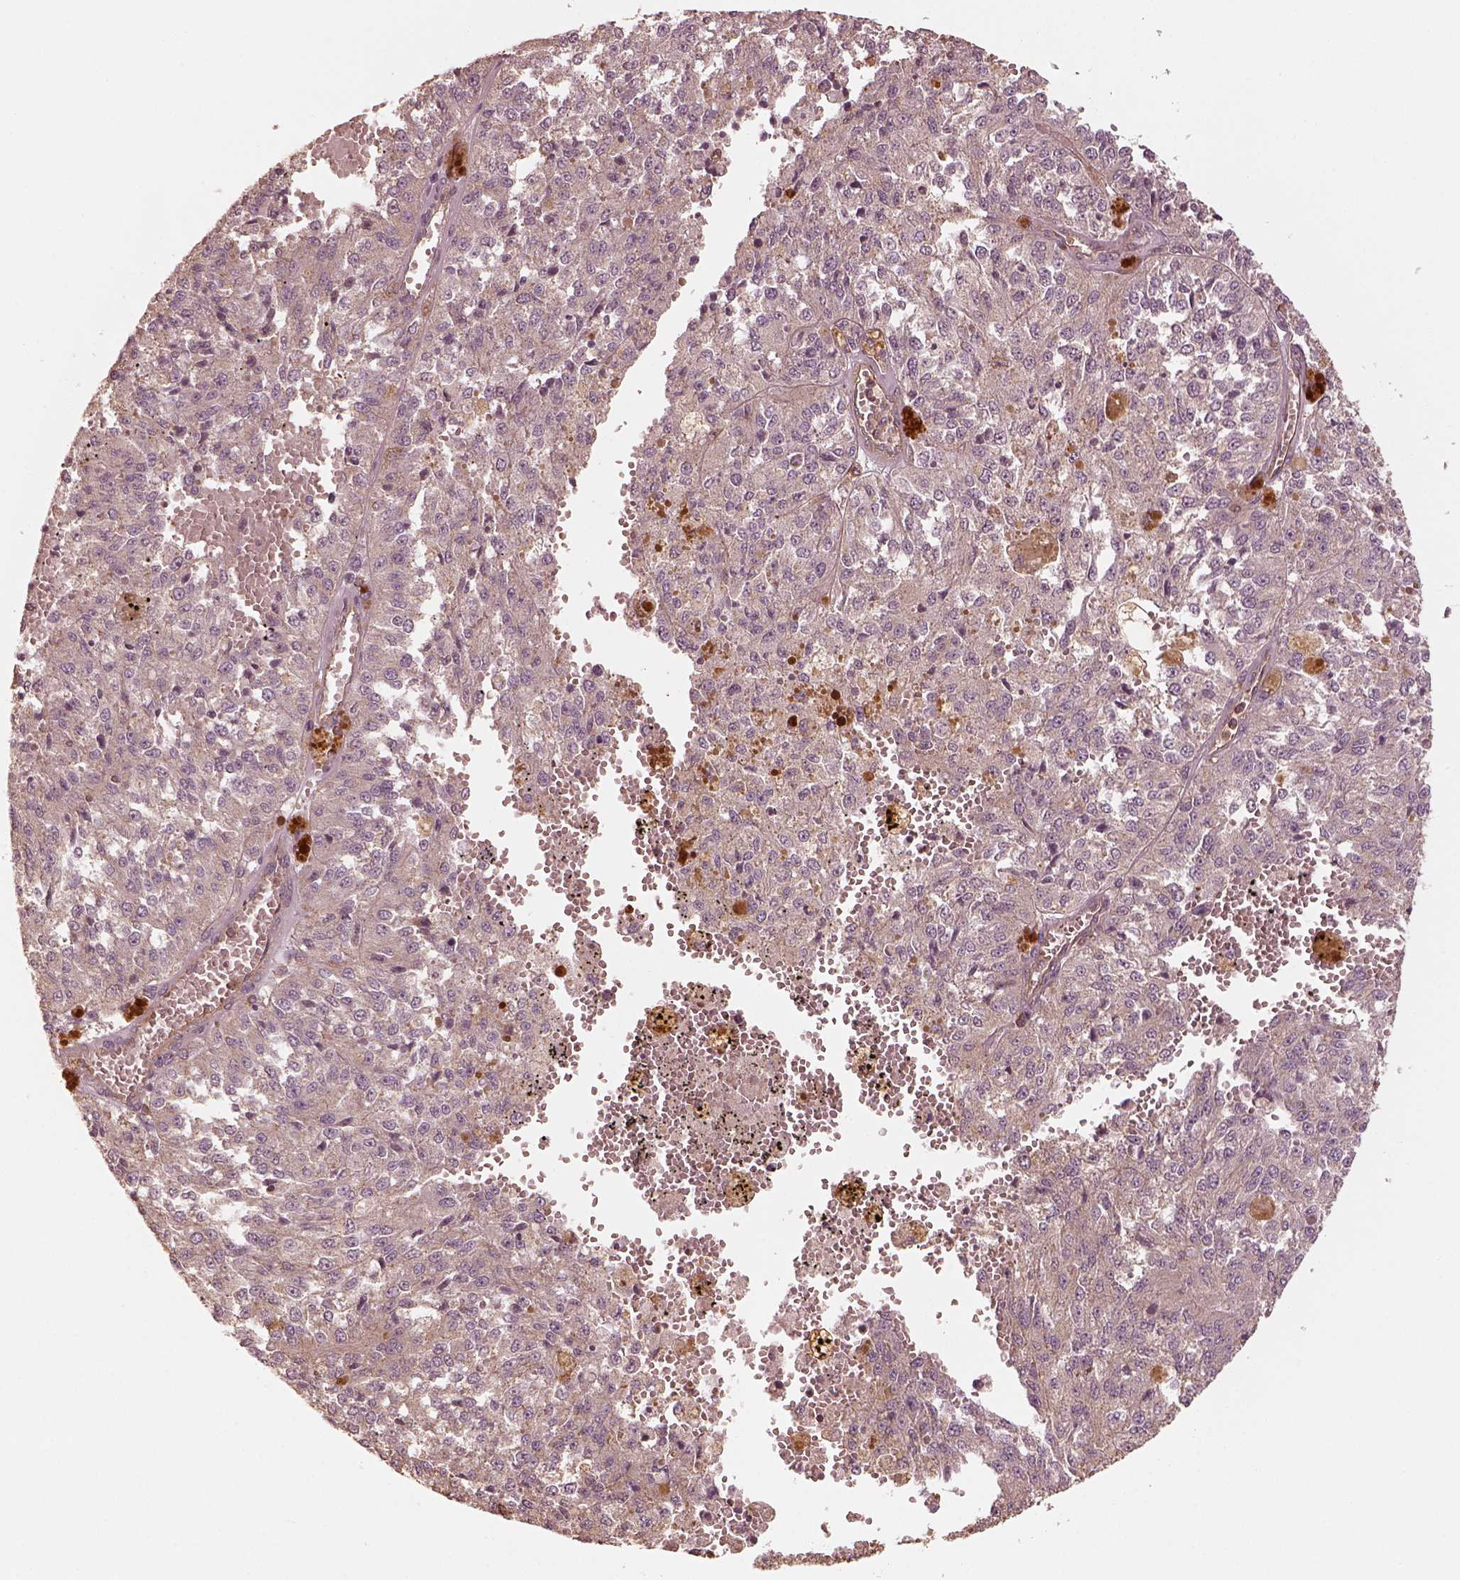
{"staining": {"intensity": "negative", "quantity": "none", "location": "none"}, "tissue": "melanoma", "cell_type": "Tumor cells", "image_type": "cancer", "snomed": [{"axis": "morphology", "description": "Malignant melanoma, Metastatic site"}, {"axis": "topography", "description": "Lymph node"}], "caption": "Immunohistochemistry (IHC) of melanoma displays no staining in tumor cells.", "gene": "WDR7", "patient": {"sex": "female", "age": 64}}